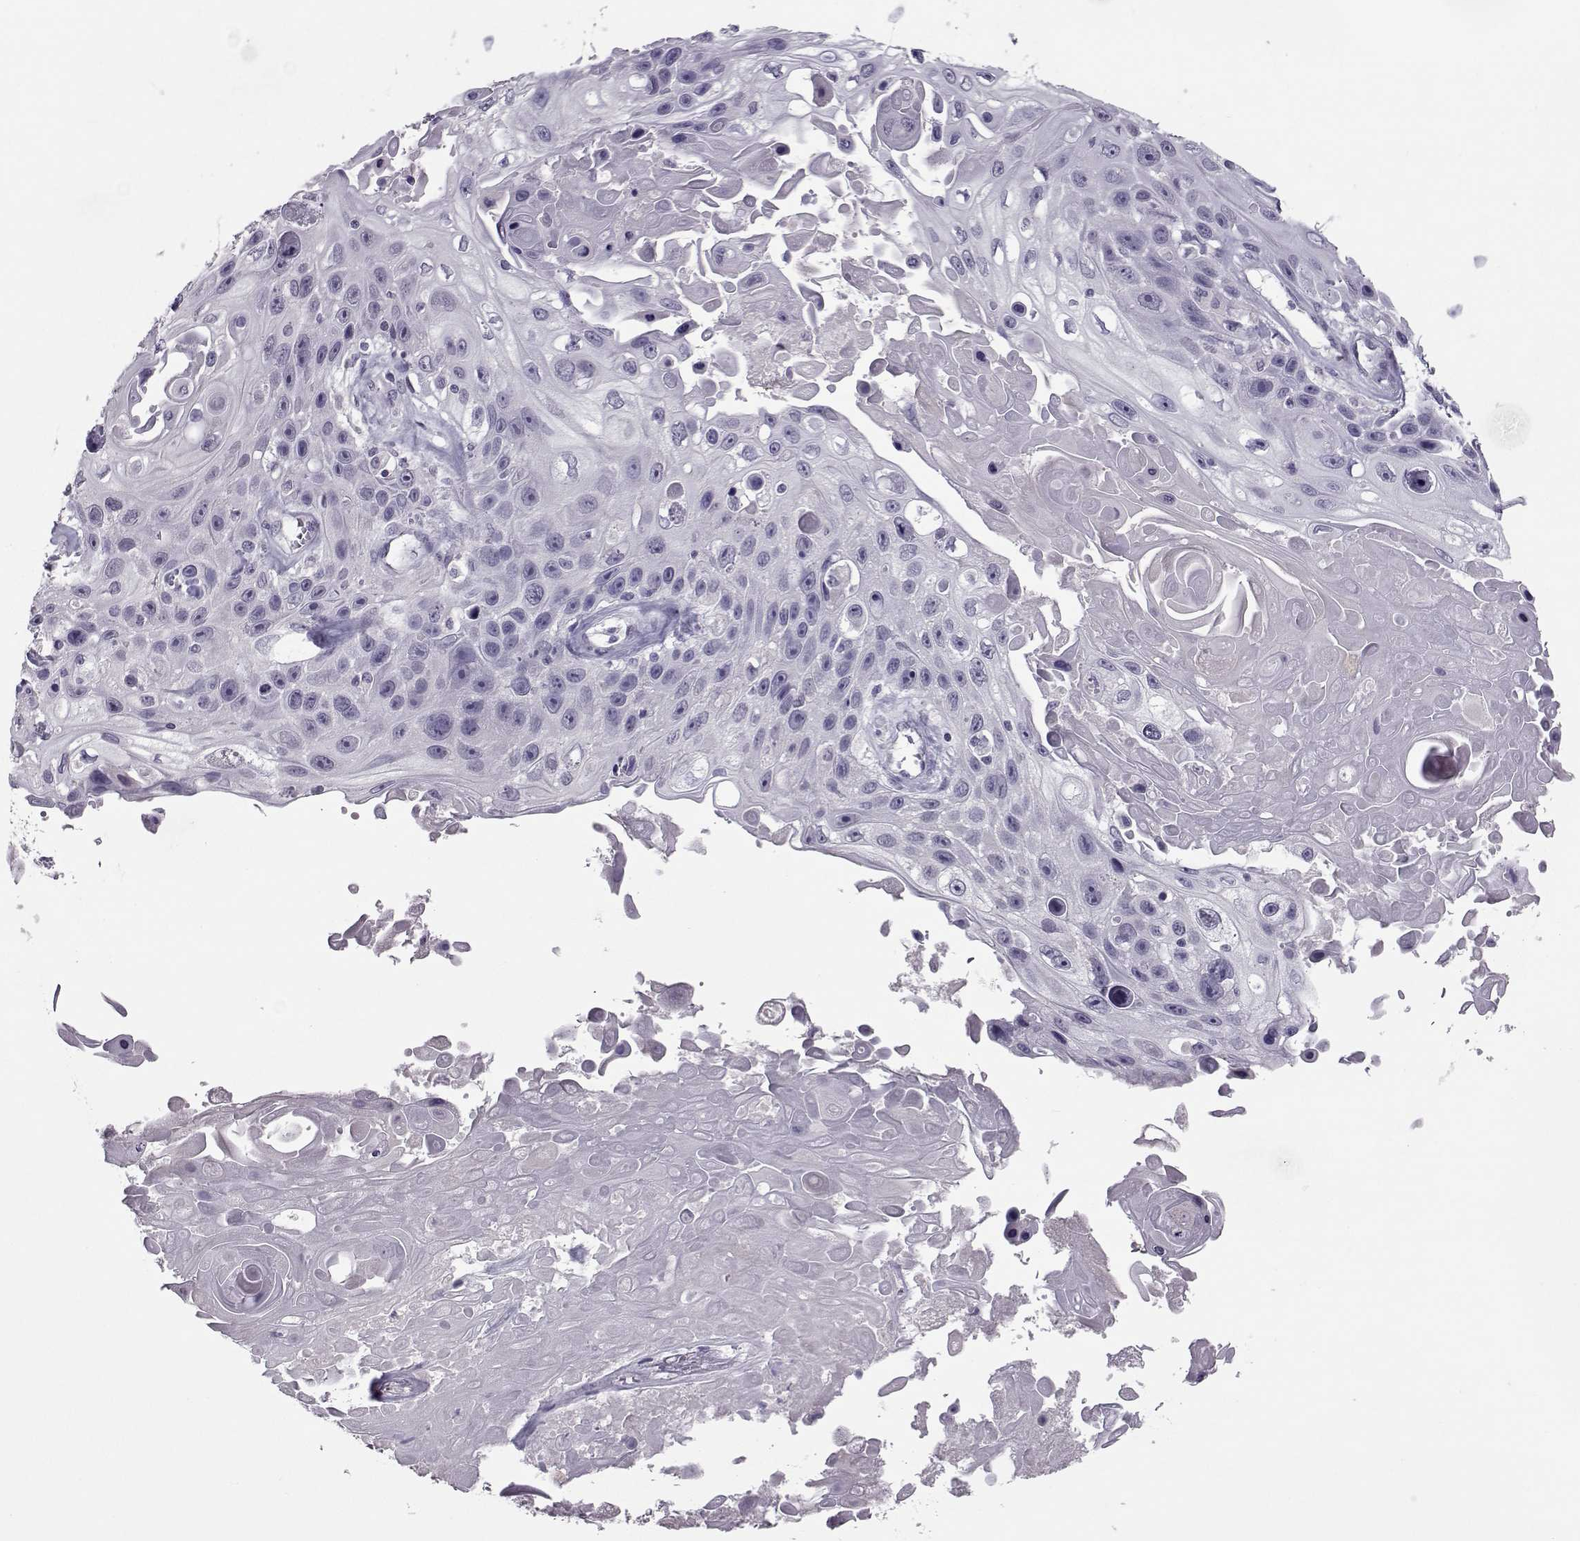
{"staining": {"intensity": "negative", "quantity": "none", "location": "none"}, "tissue": "skin cancer", "cell_type": "Tumor cells", "image_type": "cancer", "snomed": [{"axis": "morphology", "description": "Squamous cell carcinoma, NOS"}, {"axis": "topography", "description": "Skin"}], "caption": "Histopathology image shows no protein positivity in tumor cells of skin cancer (squamous cell carcinoma) tissue. (Brightfield microscopy of DAB immunohistochemistry at high magnification).", "gene": "ASRGL1", "patient": {"sex": "male", "age": 82}}